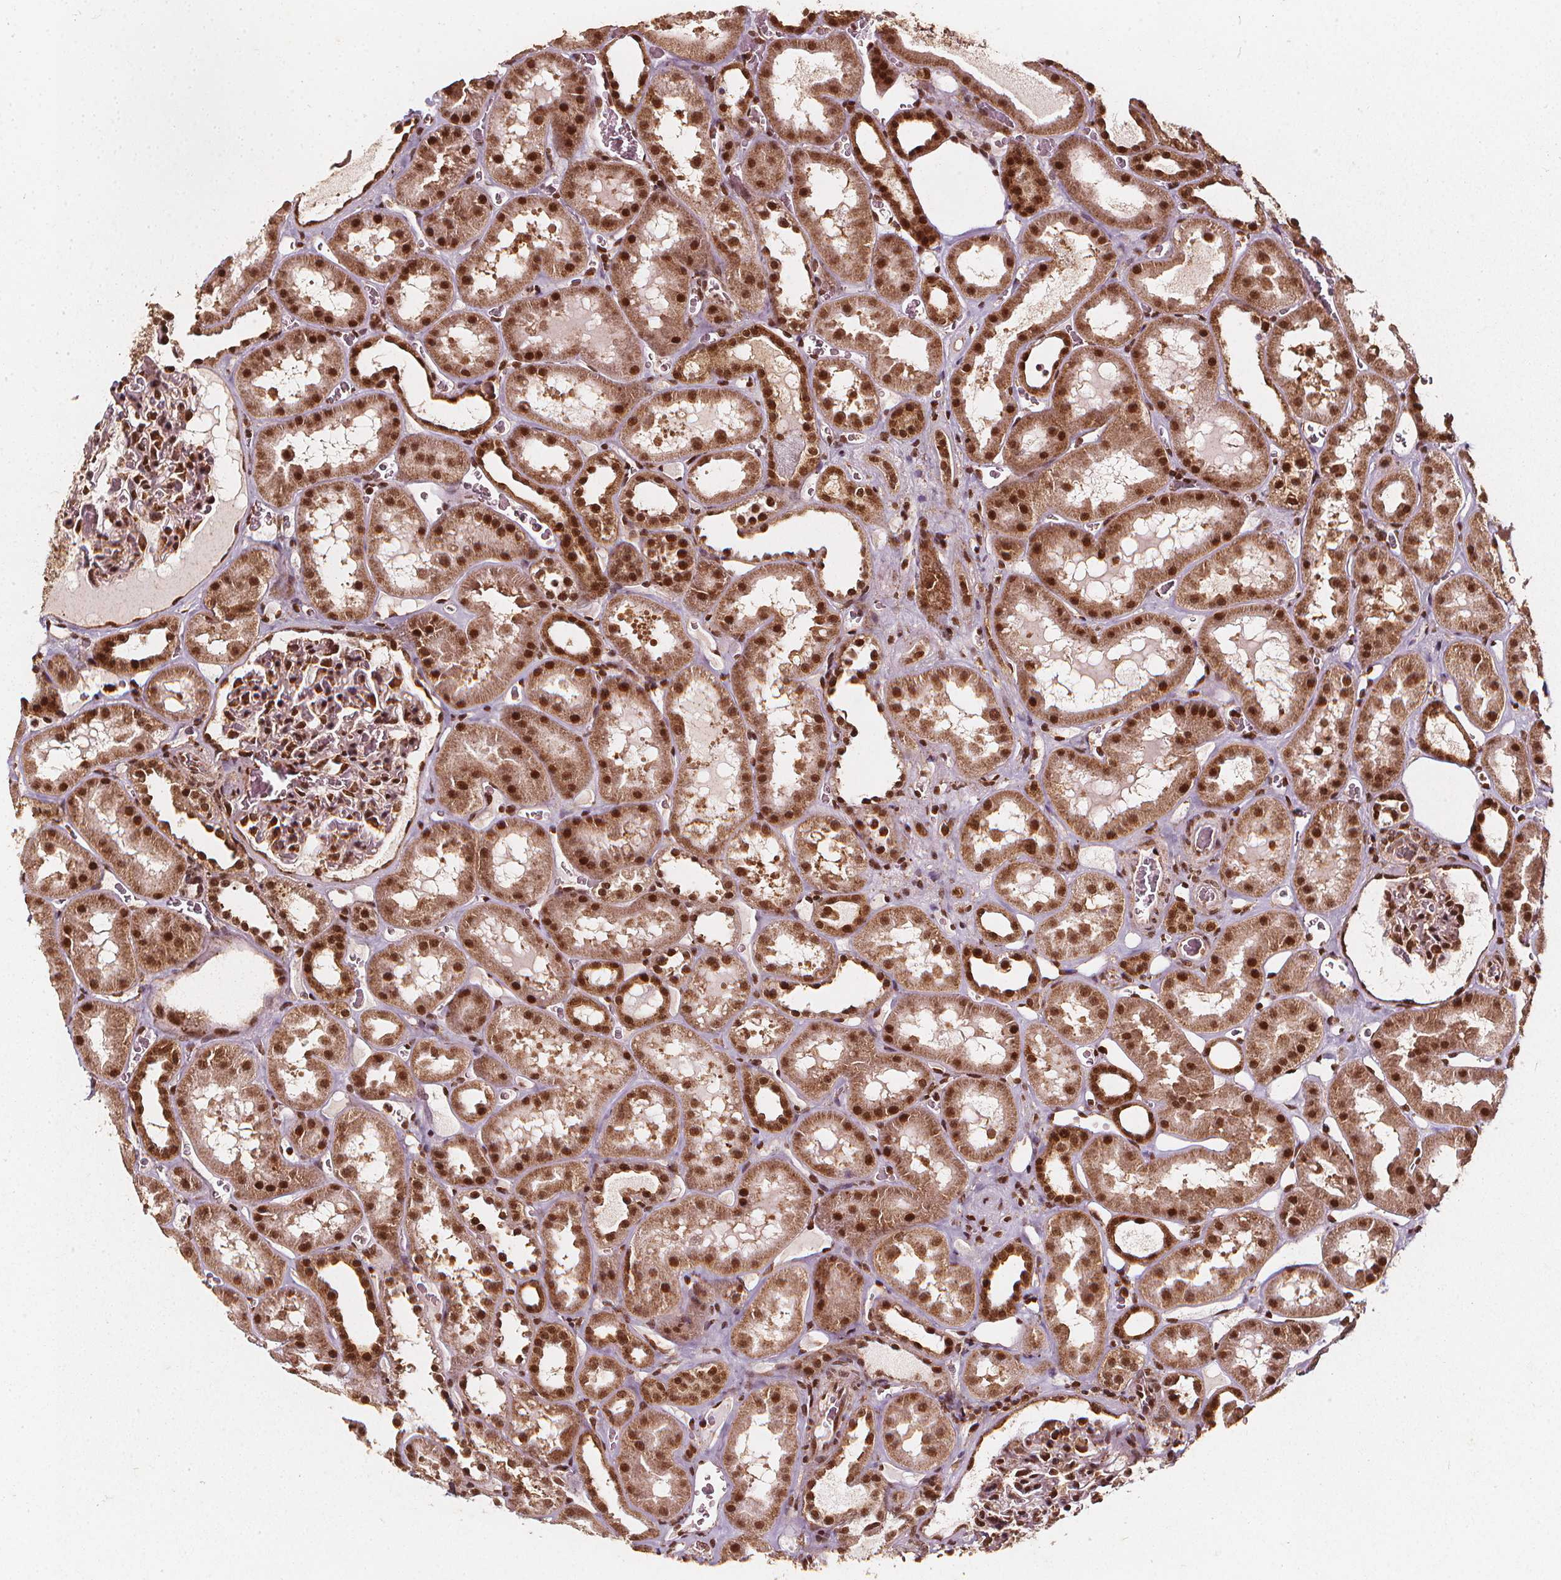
{"staining": {"intensity": "strong", "quantity": "25%-75%", "location": "nuclear"}, "tissue": "kidney", "cell_type": "Cells in glomeruli", "image_type": "normal", "snomed": [{"axis": "morphology", "description": "Normal tissue, NOS"}, {"axis": "topography", "description": "Kidney"}], "caption": "Protein expression analysis of normal kidney exhibits strong nuclear positivity in approximately 25%-75% of cells in glomeruli.", "gene": "SMN1", "patient": {"sex": "female", "age": 41}}